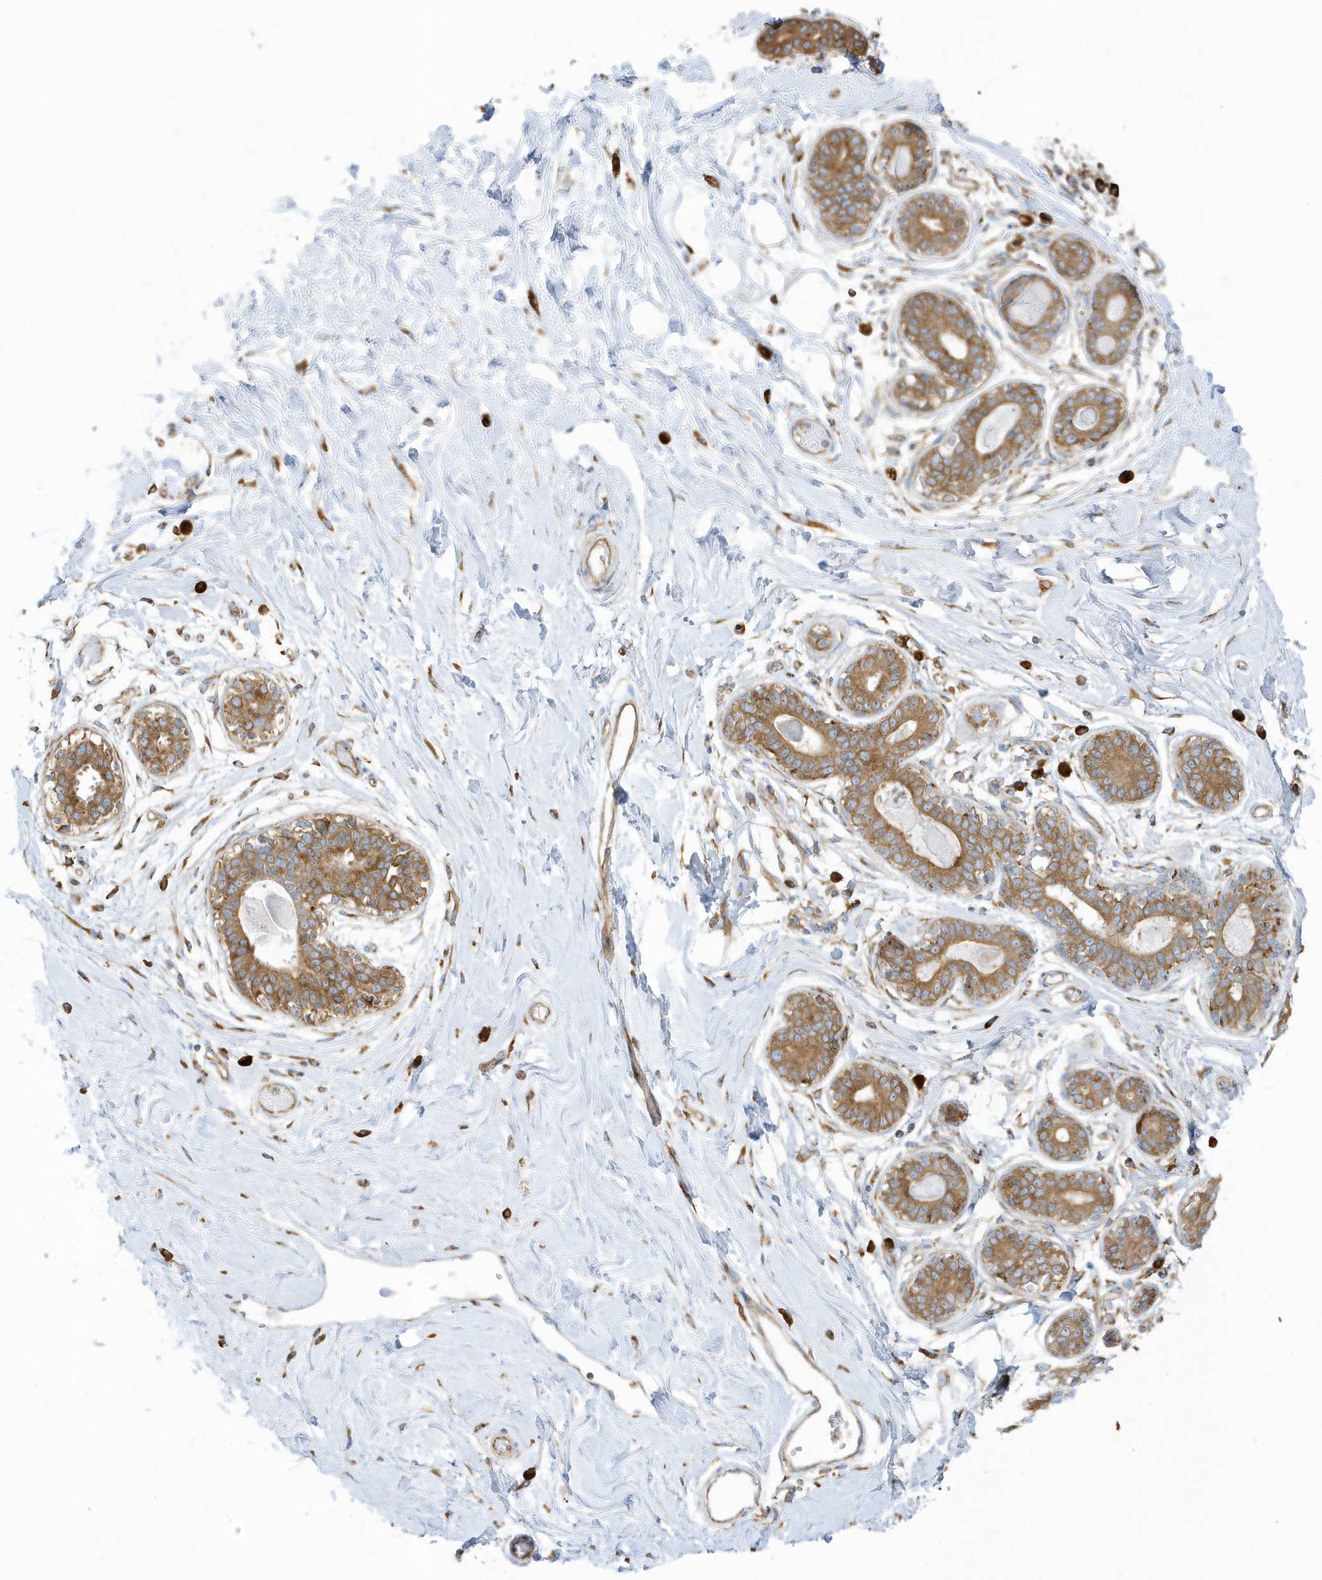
{"staining": {"intensity": "negative", "quantity": "none", "location": "none"}, "tissue": "breast", "cell_type": "Adipocytes", "image_type": "normal", "snomed": [{"axis": "morphology", "description": "Normal tissue, NOS"}, {"axis": "topography", "description": "Breast"}], "caption": "This is a histopathology image of immunohistochemistry (IHC) staining of unremarkable breast, which shows no staining in adipocytes.", "gene": "PDIA6", "patient": {"sex": "female", "age": 45}}